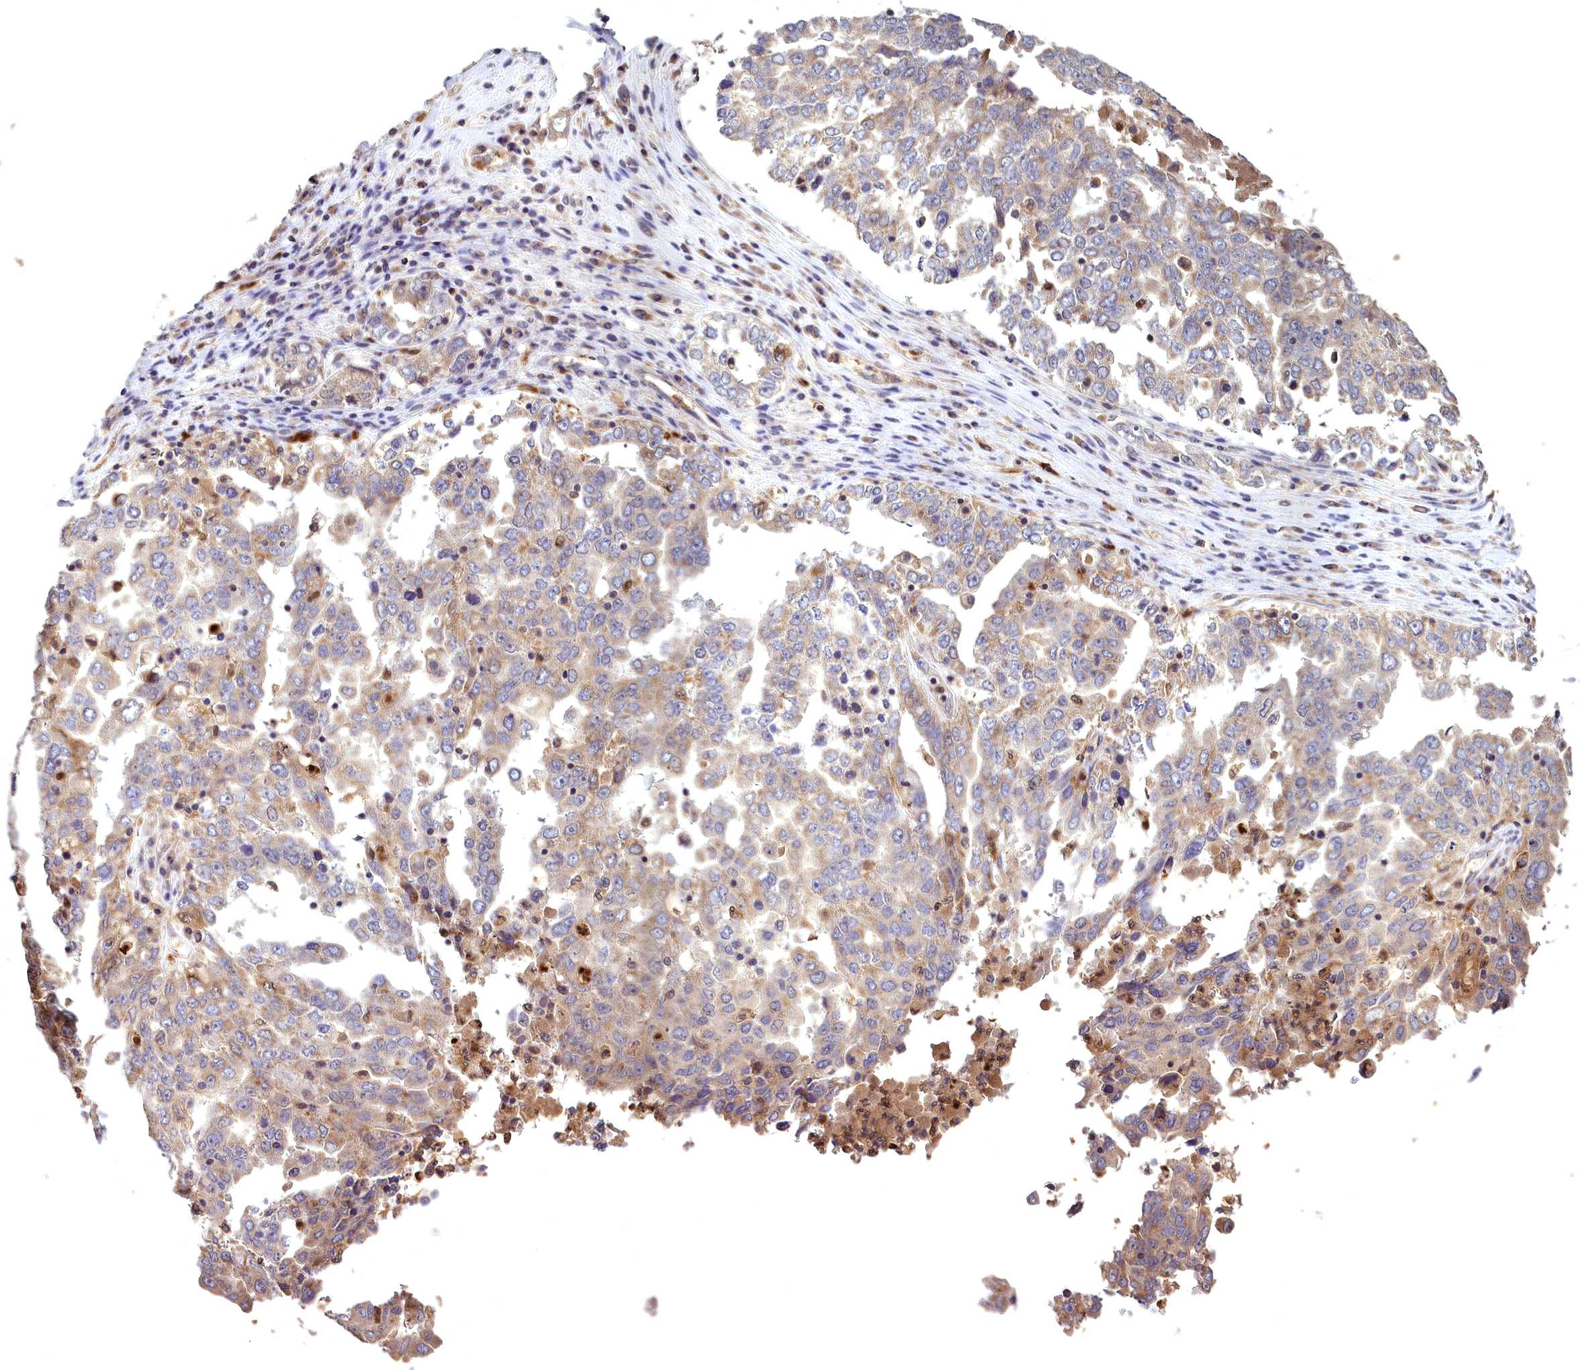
{"staining": {"intensity": "moderate", "quantity": "25%-75%", "location": "cytoplasmic/membranous"}, "tissue": "ovarian cancer", "cell_type": "Tumor cells", "image_type": "cancer", "snomed": [{"axis": "morphology", "description": "Carcinoma, endometroid"}, {"axis": "topography", "description": "Ovary"}], "caption": "Approximately 25%-75% of tumor cells in ovarian cancer reveal moderate cytoplasmic/membranous protein expression as visualized by brown immunohistochemical staining.", "gene": "EPB41L4B", "patient": {"sex": "female", "age": 62}}